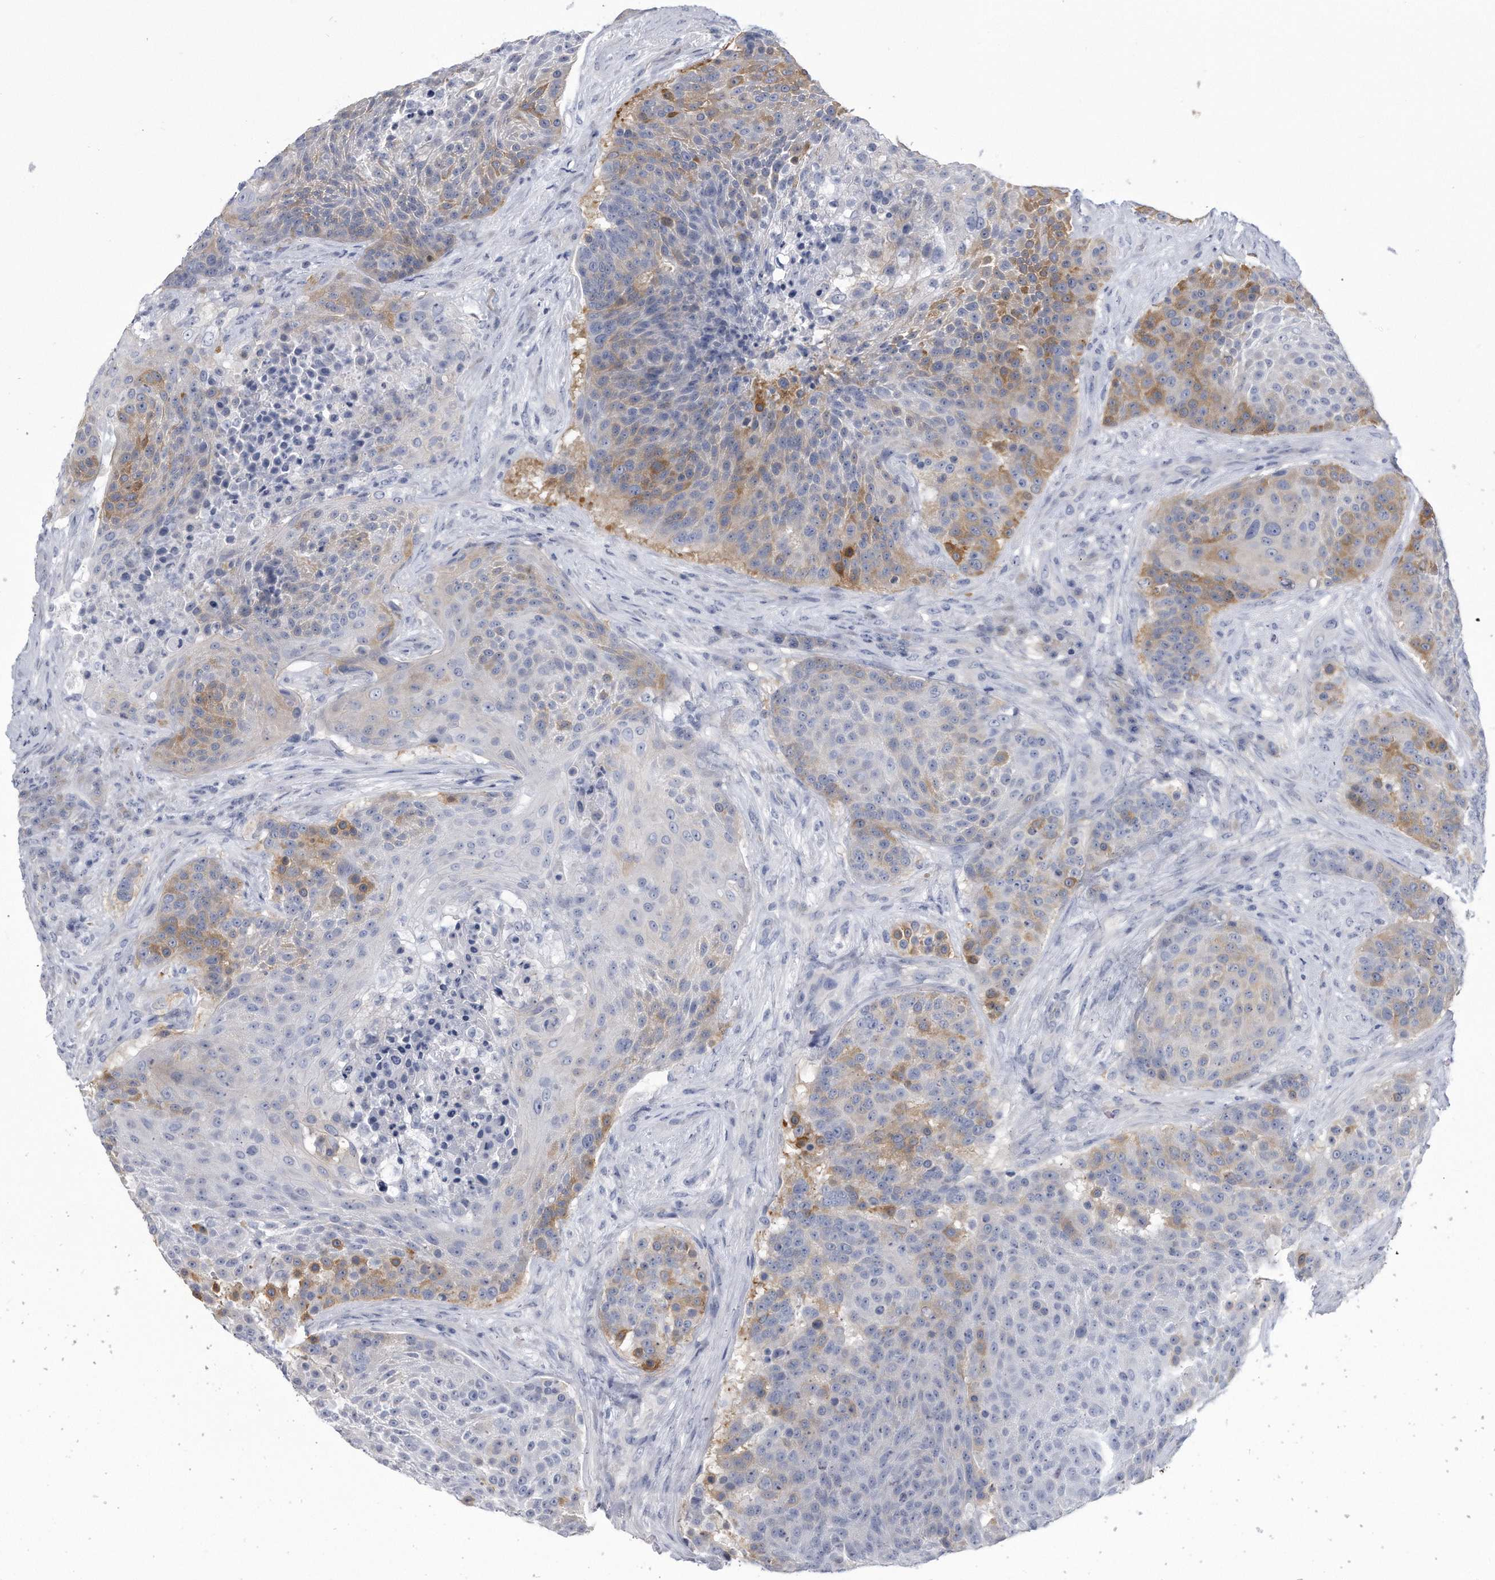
{"staining": {"intensity": "moderate", "quantity": "<25%", "location": "cytoplasmic/membranous"}, "tissue": "urothelial cancer", "cell_type": "Tumor cells", "image_type": "cancer", "snomed": [{"axis": "morphology", "description": "Urothelial carcinoma, High grade"}, {"axis": "topography", "description": "Urinary bladder"}], "caption": "IHC (DAB) staining of urothelial cancer demonstrates moderate cytoplasmic/membranous protein positivity in approximately <25% of tumor cells.", "gene": "PYGB", "patient": {"sex": "female", "age": 63}}